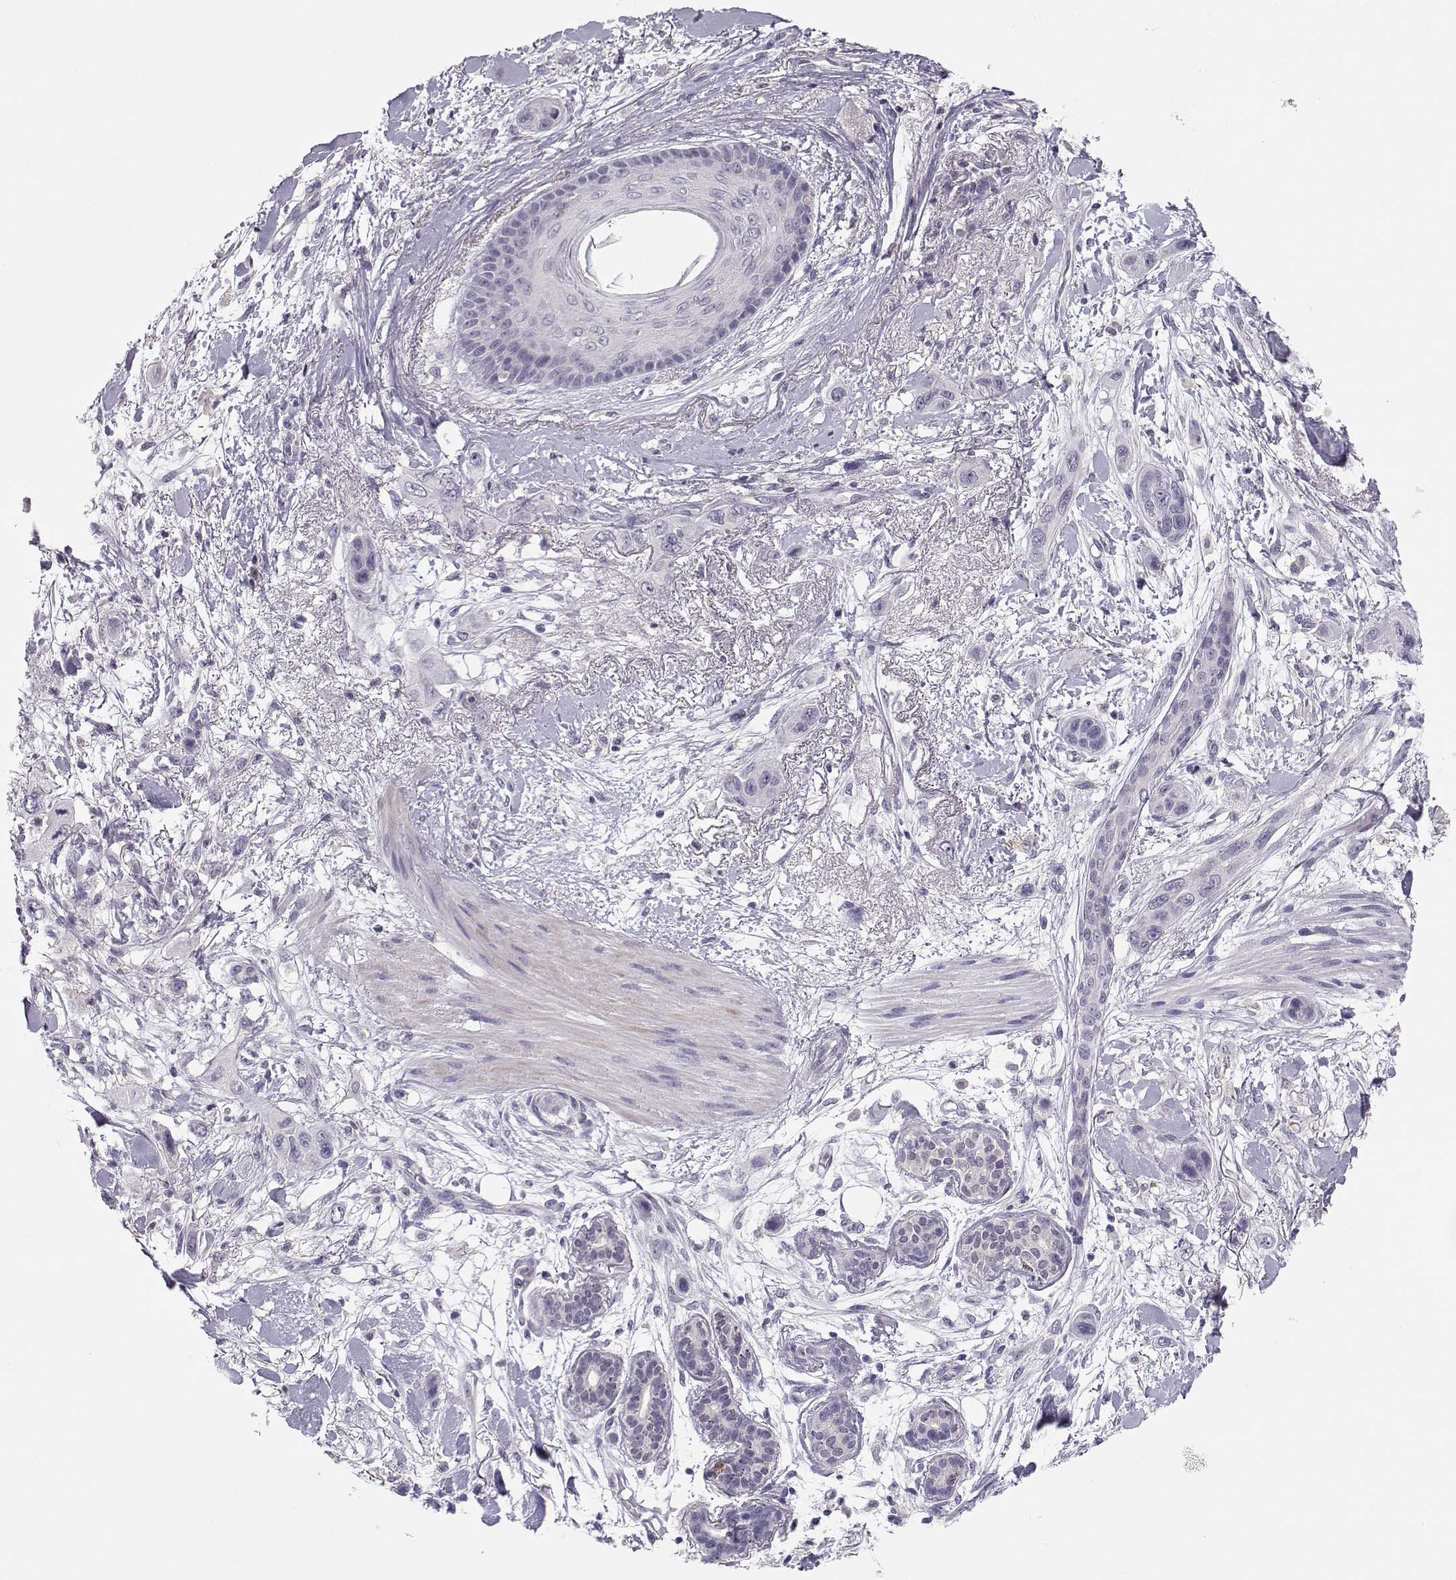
{"staining": {"intensity": "negative", "quantity": "none", "location": "none"}, "tissue": "skin cancer", "cell_type": "Tumor cells", "image_type": "cancer", "snomed": [{"axis": "morphology", "description": "Squamous cell carcinoma, NOS"}, {"axis": "topography", "description": "Skin"}], "caption": "A histopathology image of human skin cancer (squamous cell carcinoma) is negative for staining in tumor cells.", "gene": "MROH7", "patient": {"sex": "male", "age": 79}}